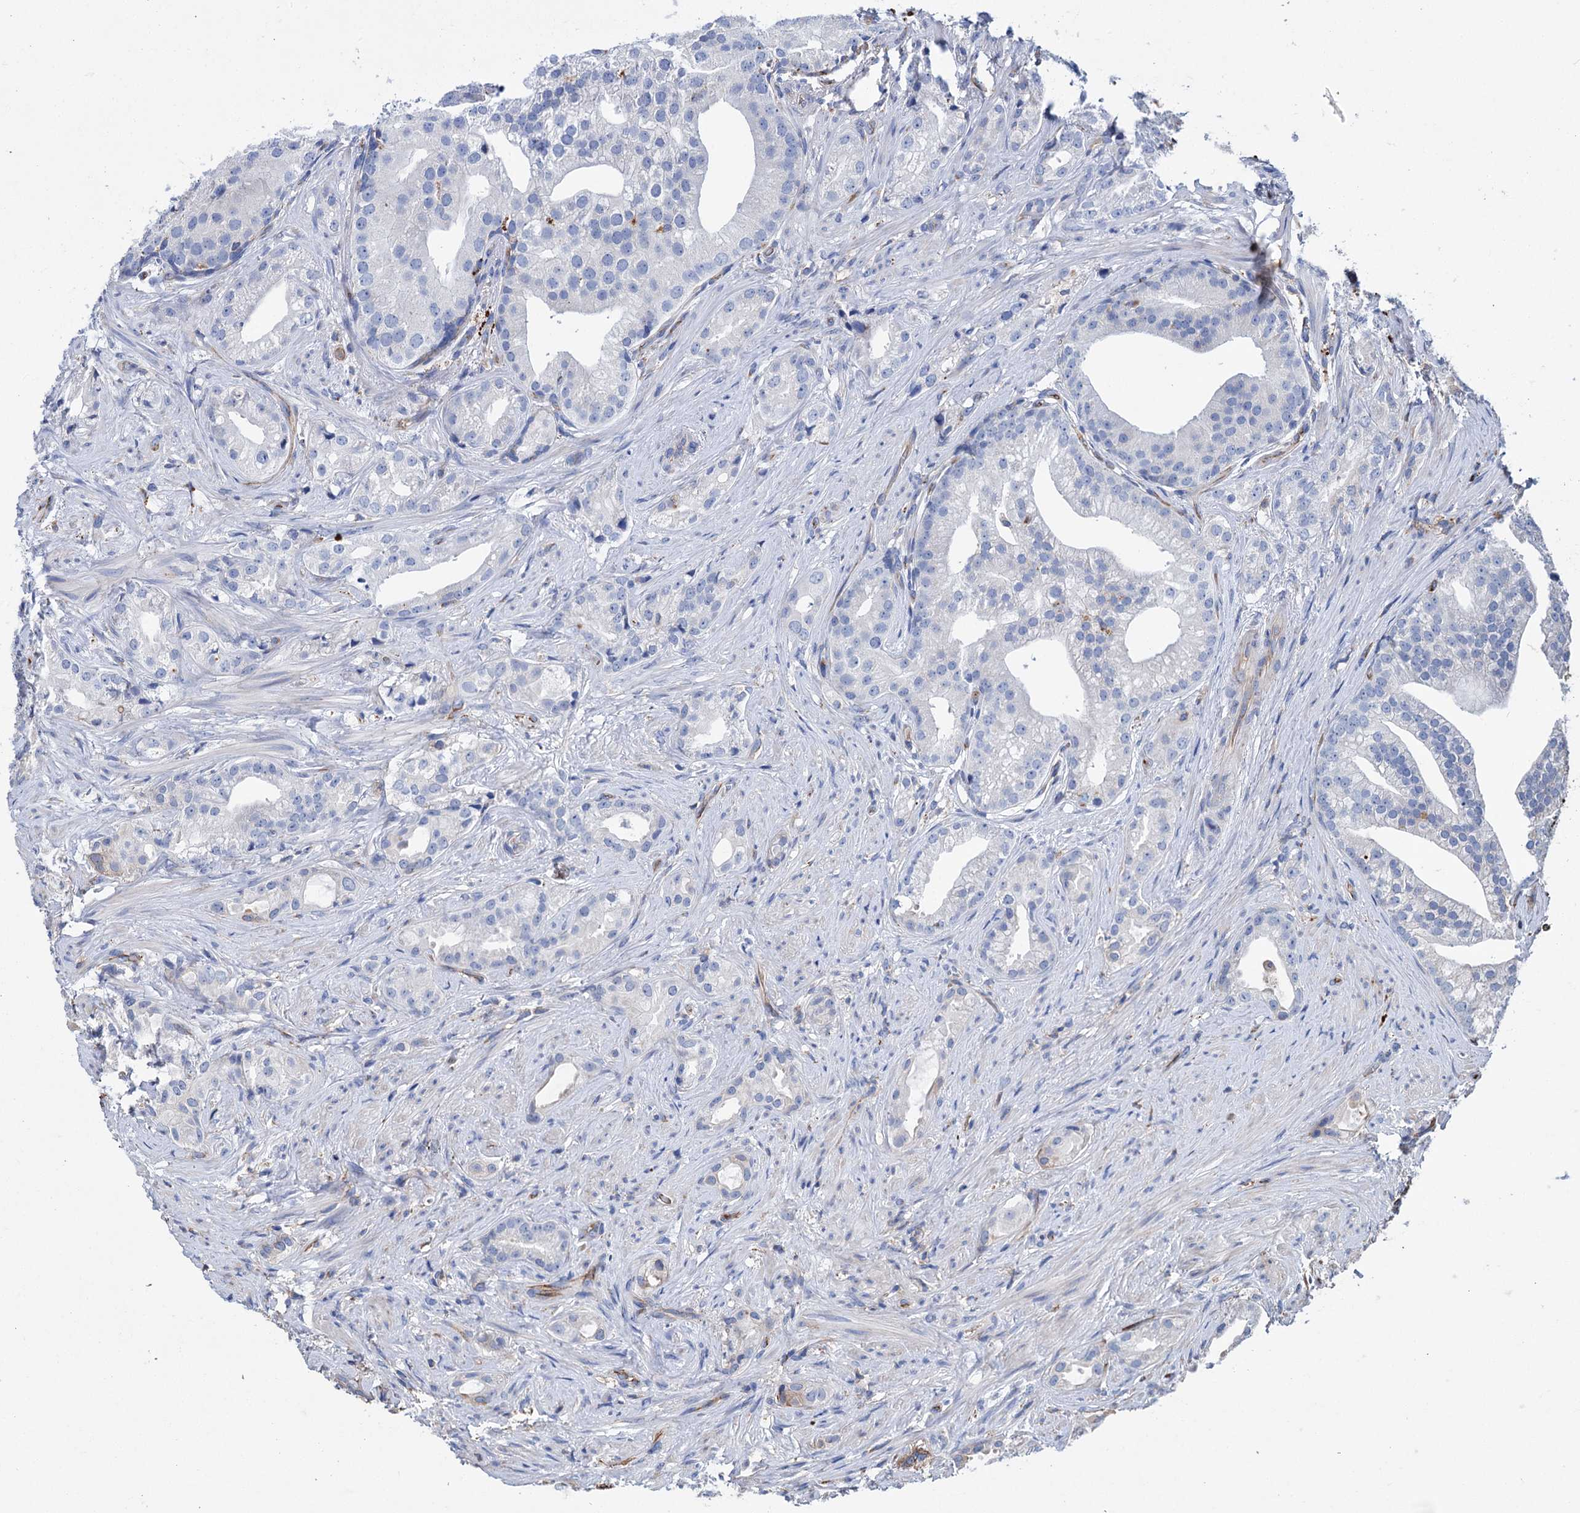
{"staining": {"intensity": "negative", "quantity": "none", "location": "none"}, "tissue": "prostate cancer", "cell_type": "Tumor cells", "image_type": "cancer", "snomed": [{"axis": "morphology", "description": "Adenocarcinoma, Low grade"}, {"axis": "topography", "description": "Prostate"}], "caption": "Image shows no significant protein staining in tumor cells of adenocarcinoma (low-grade) (prostate).", "gene": "SCPEP1", "patient": {"sex": "male", "age": 71}}